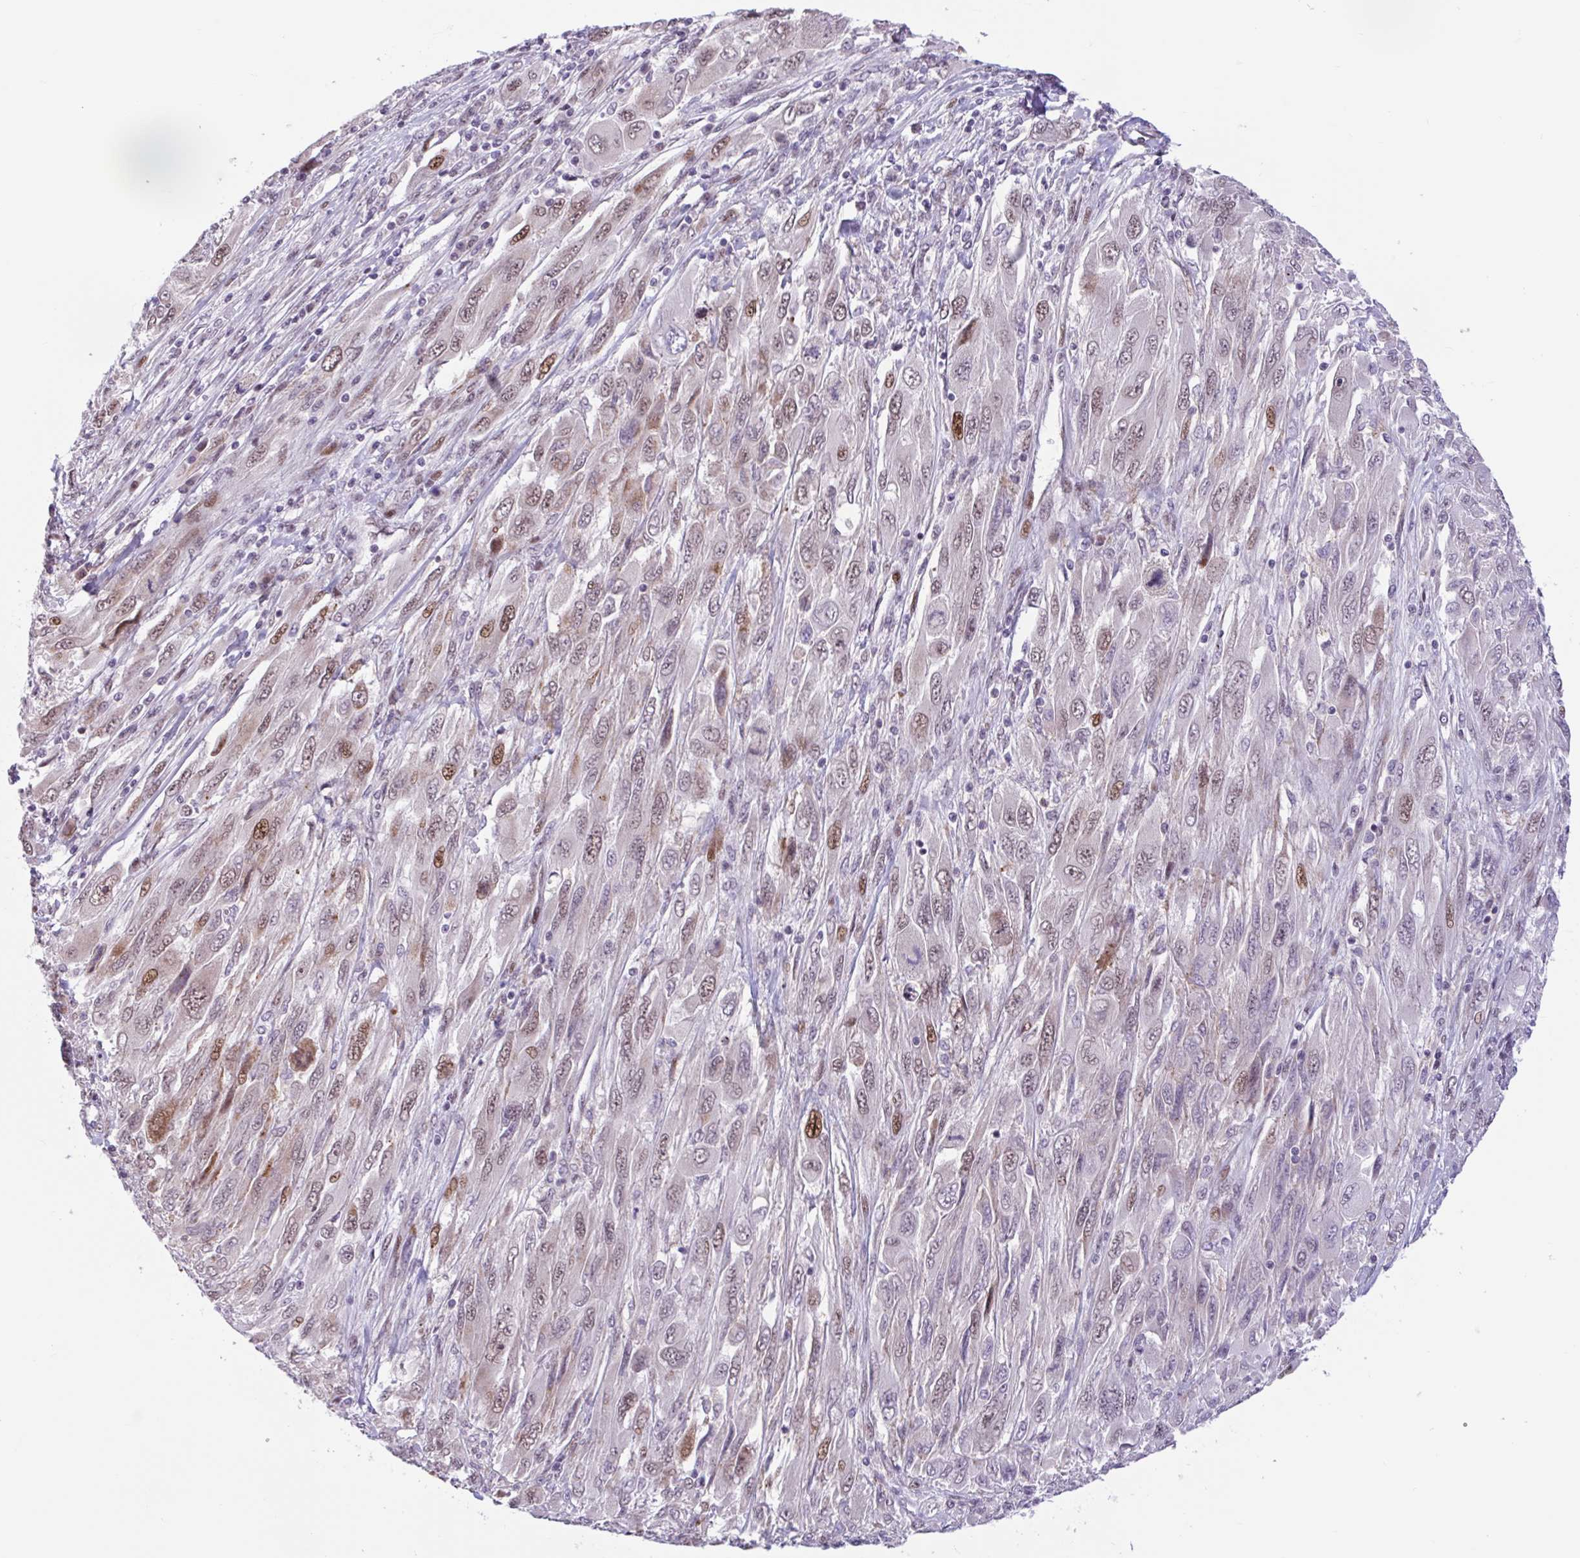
{"staining": {"intensity": "moderate", "quantity": "25%-75%", "location": "nuclear"}, "tissue": "melanoma", "cell_type": "Tumor cells", "image_type": "cancer", "snomed": [{"axis": "morphology", "description": "Malignant melanoma, NOS"}, {"axis": "topography", "description": "Skin"}], "caption": "Melanoma was stained to show a protein in brown. There is medium levels of moderate nuclear positivity in about 25%-75% of tumor cells. Using DAB (3,3'-diaminobenzidine) (brown) and hematoxylin (blue) stains, captured at high magnification using brightfield microscopy.", "gene": "RBL1", "patient": {"sex": "female", "age": 91}}